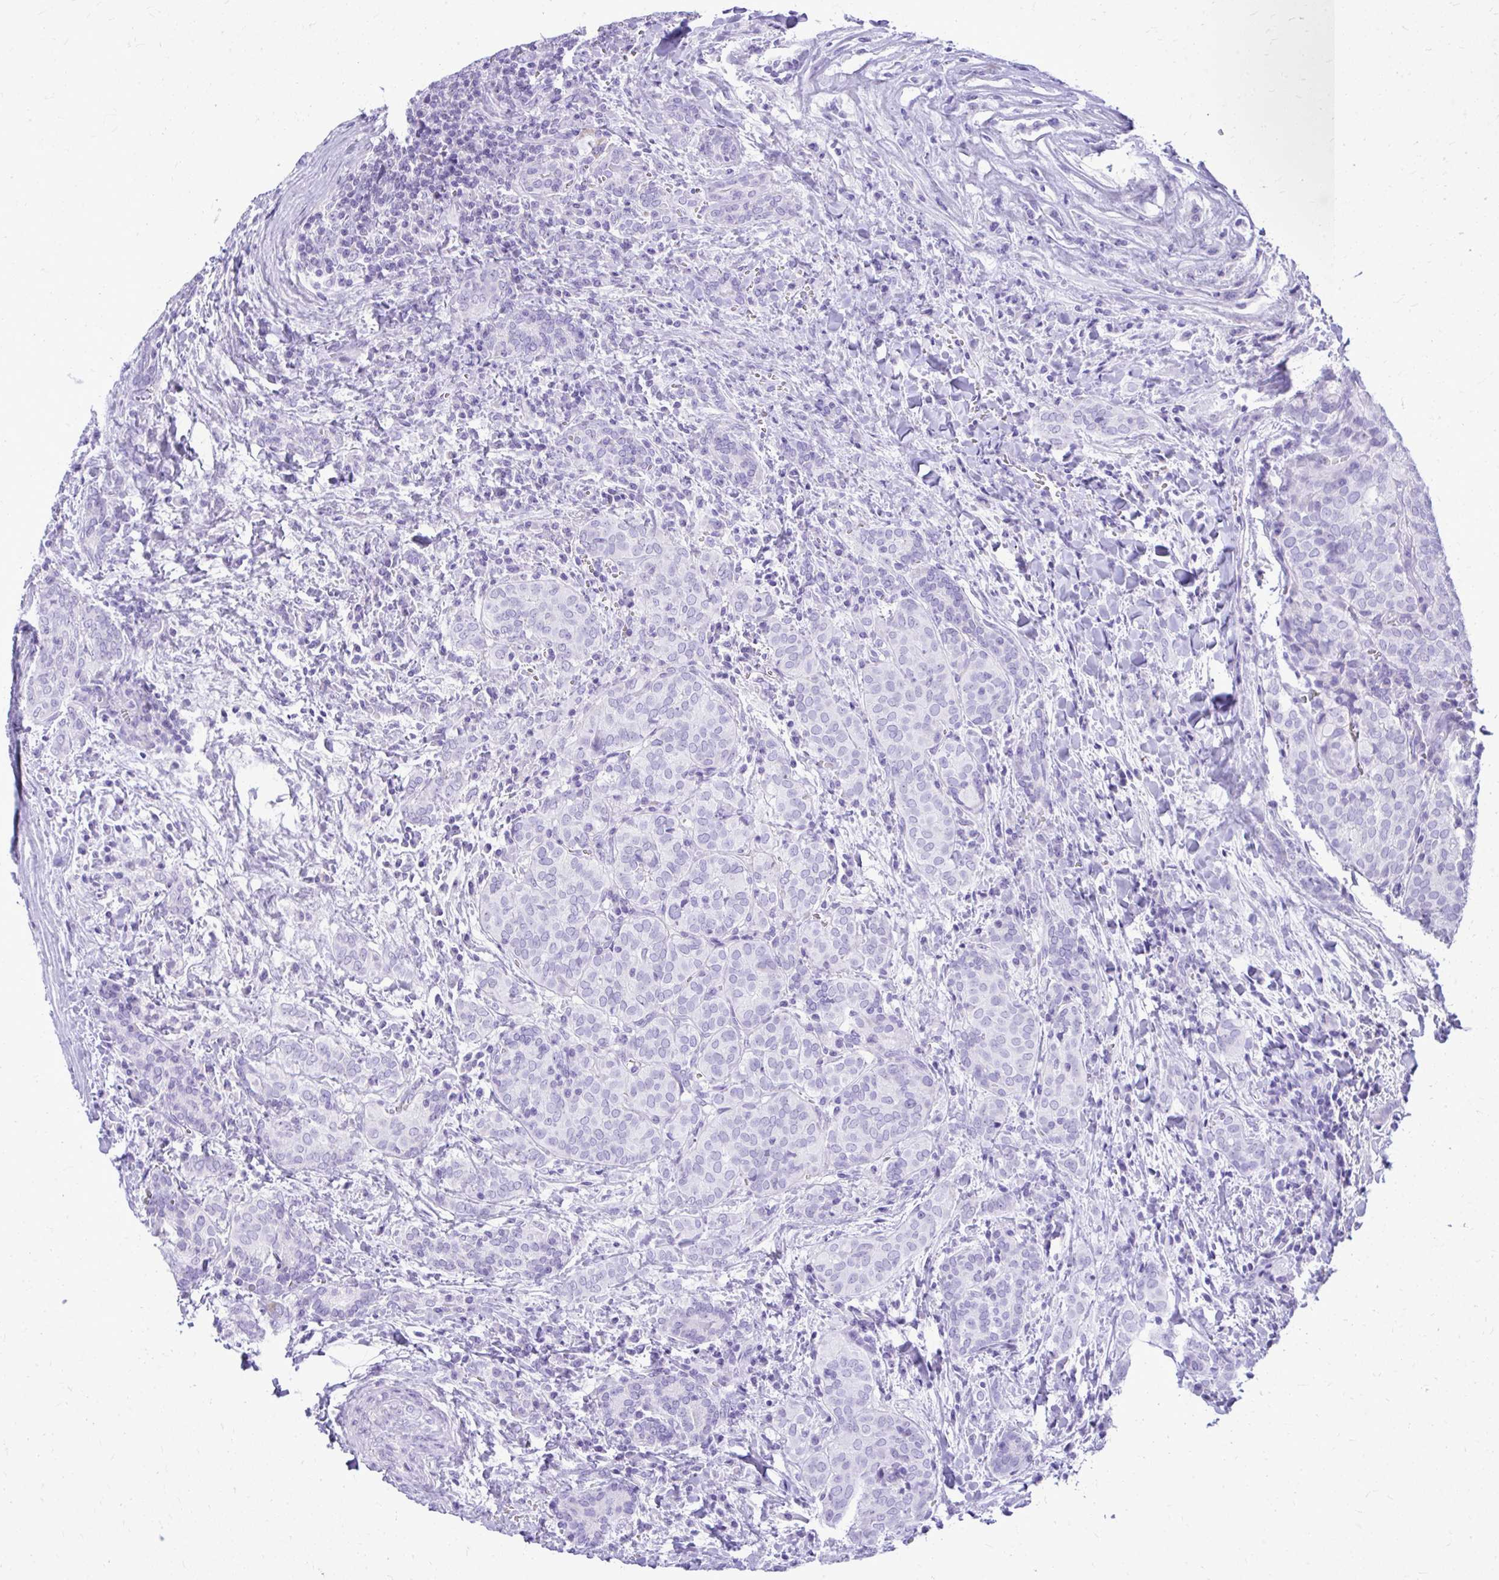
{"staining": {"intensity": "negative", "quantity": "none", "location": "none"}, "tissue": "thyroid cancer", "cell_type": "Tumor cells", "image_type": "cancer", "snomed": [{"axis": "morphology", "description": "Papillary adenocarcinoma, NOS"}, {"axis": "topography", "description": "Thyroid gland"}], "caption": "Immunohistochemistry (IHC) of human thyroid papillary adenocarcinoma demonstrates no staining in tumor cells.", "gene": "RALYL", "patient": {"sex": "female", "age": 30}}